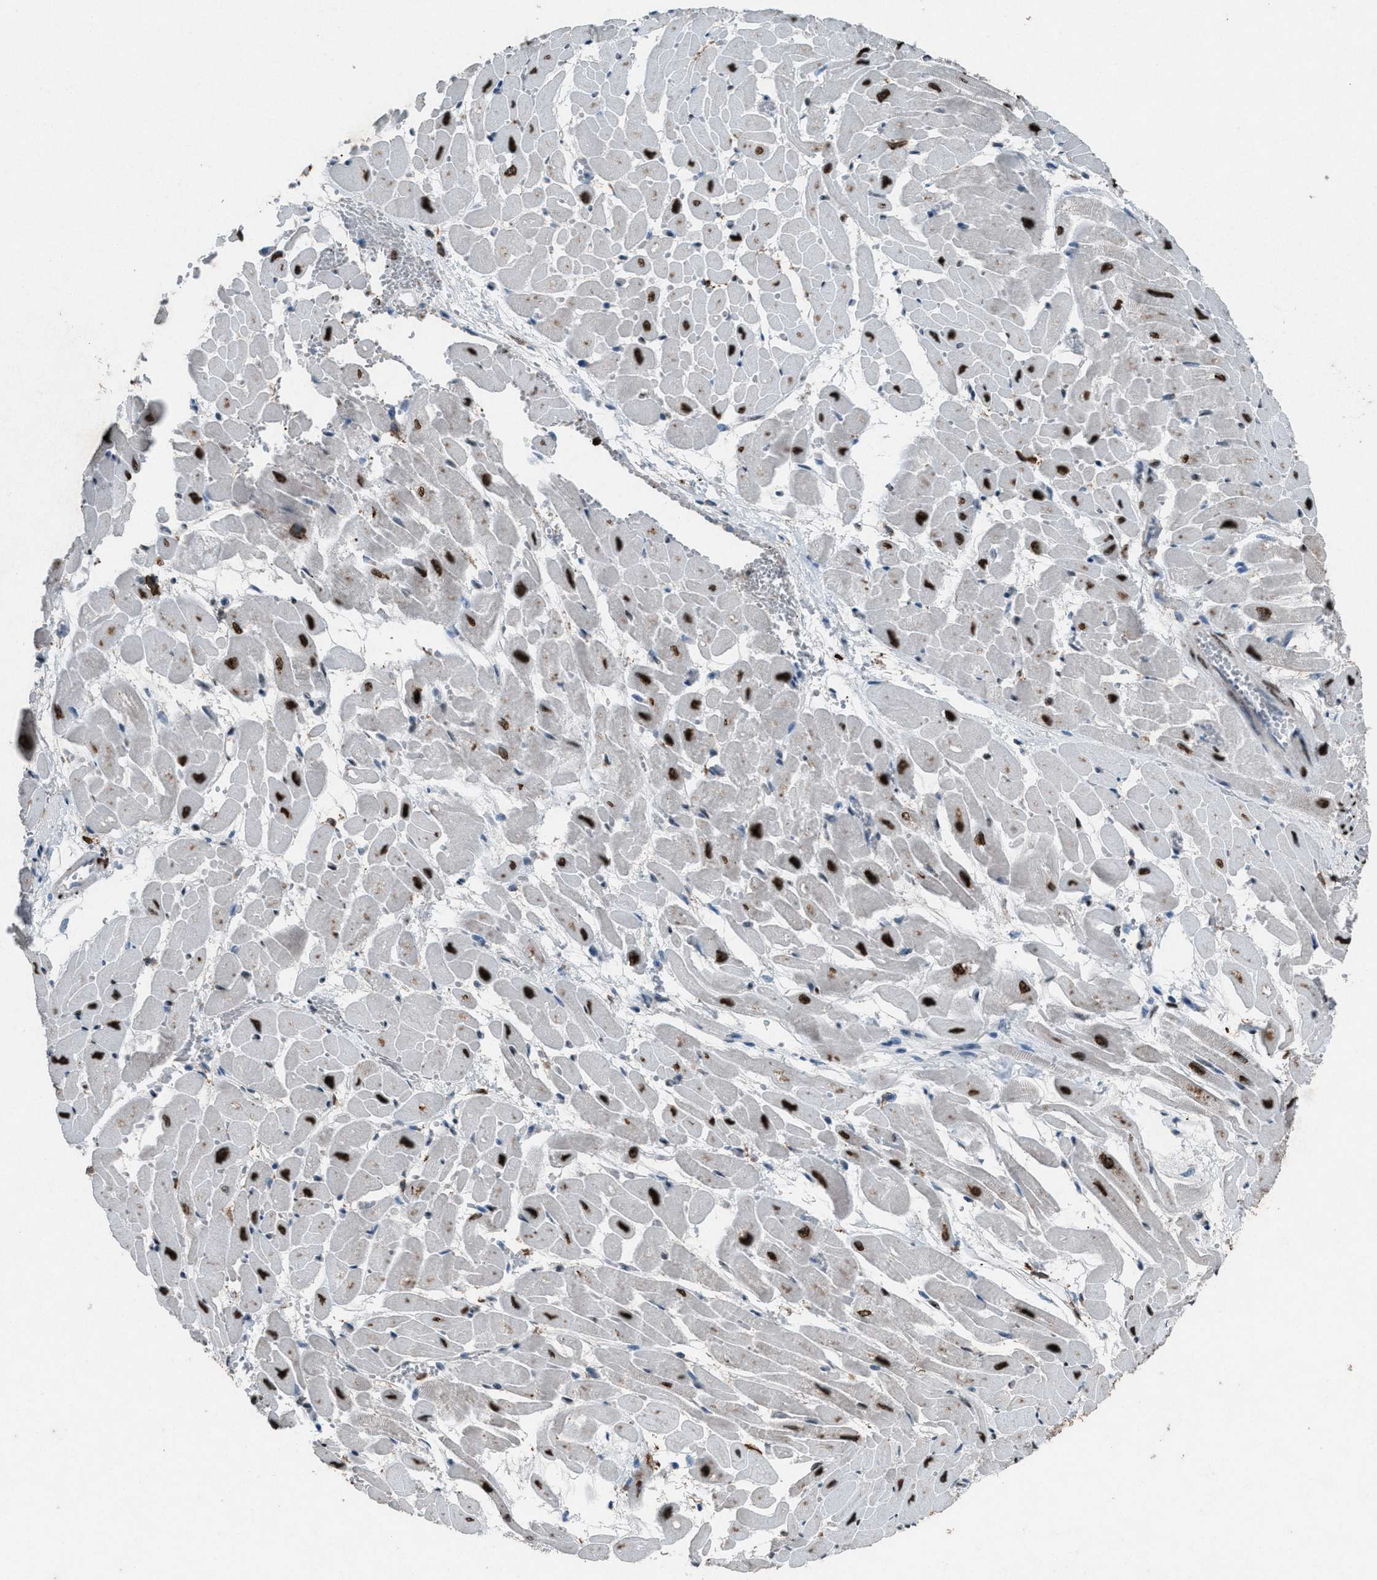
{"staining": {"intensity": "negative", "quantity": "none", "location": "none"}, "tissue": "heart muscle", "cell_type": "Cardiomyocytes", "image_type": "normal", "snomed": [{"axis": "morphology", "description": "Normal tissue, NOS"}, {"axis": "topography", "description": "Heart"}], "caption": "IHC of unremarkable human heart muscle shows no positivity in cardiomyocytes. Nuclei are stained in blue.", "gene": "FCER1G", "patient": {"sex": "male", "age": 45}}